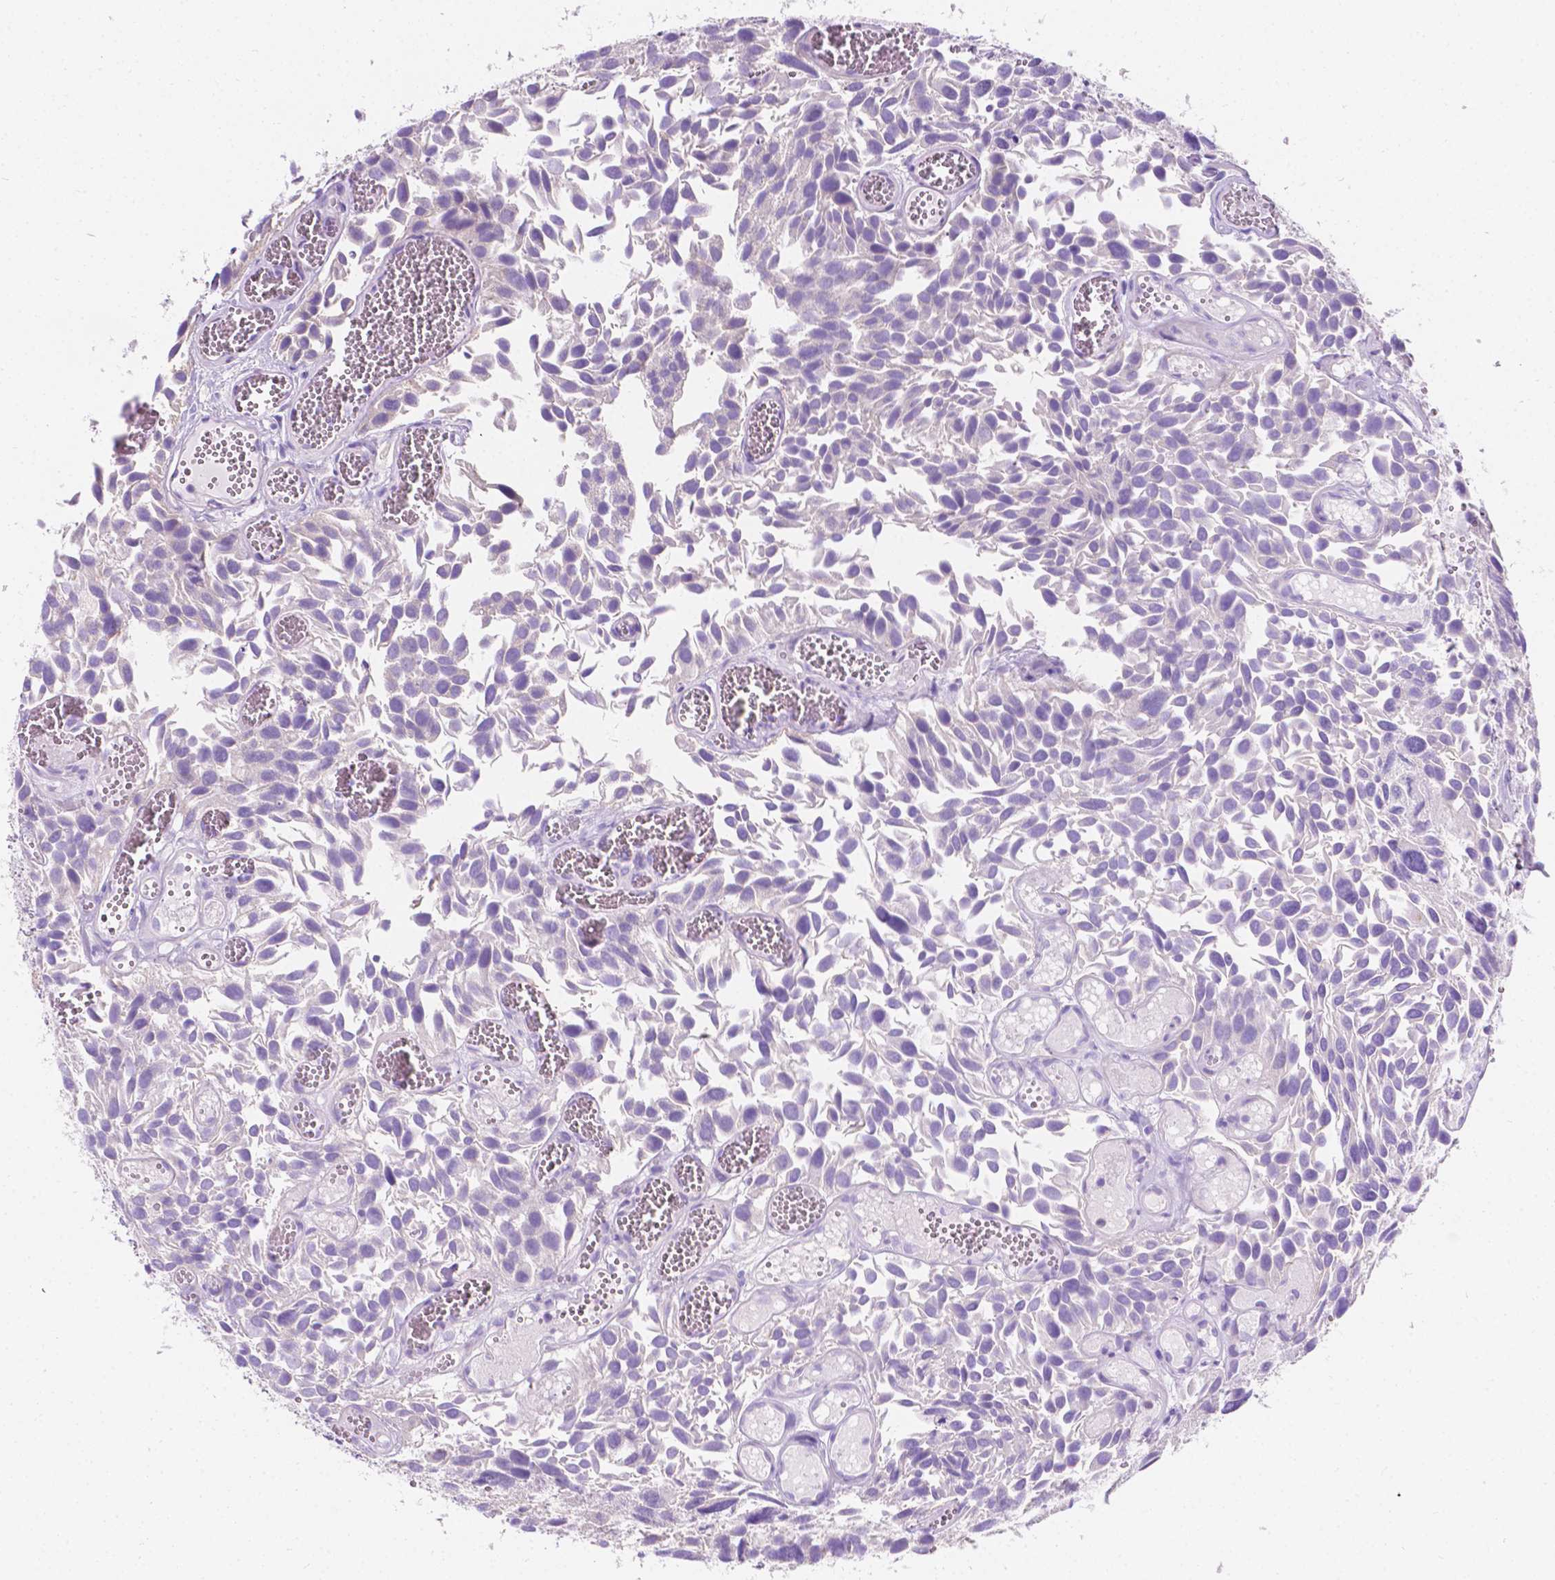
{"staining": {"intensity": "negative", "quantity": "none", "location": "none"}, "tissue": "urothelial cancer", "cell_type": "Tumor cells", "image_type": "cancer", "snomed": [{"axis": "morphology", "description": "Urothelial carcinoma, Low grade"}, {"axis": "topography", "description": "Urinary bladder"}], "caption": "This is an immunohistochemistry histopathology image of low-grade urothelial carcinoma. There is no expression in tumor cells.", "gene": "GNAO1", "patient": {"sex": "female", "age": 69}}